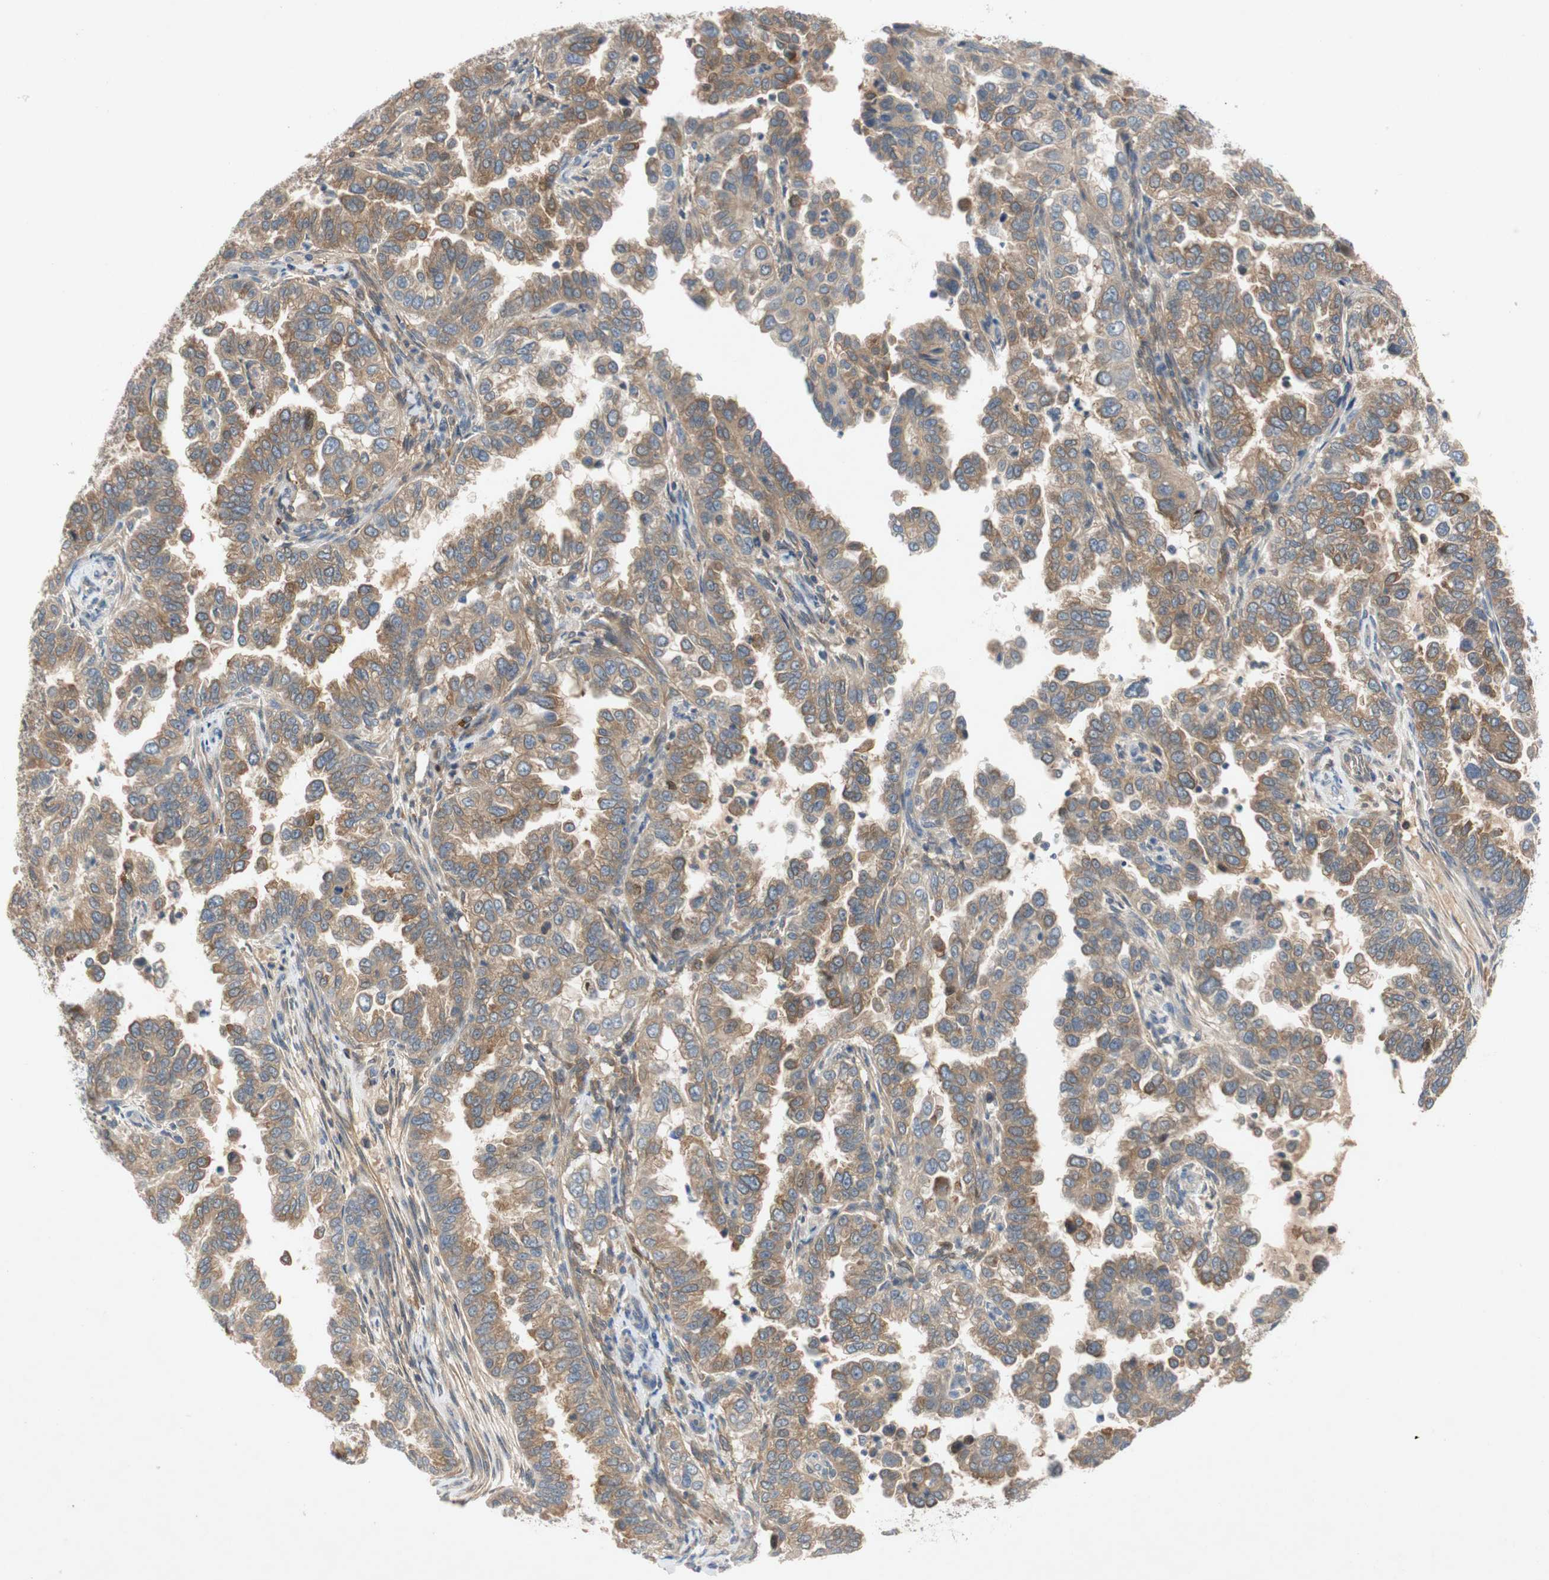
{"staining": {"intensity": "moderate", "quantity": "25%-75%", "location": "cytoplasmic/membranous"}, "tissue": "endometrial cancer", "cell_type": "Tumor cells", "image_type": "cancer", "snomed": [{"axis": "morphology", "description": "Adenocarcinoma, NOS"}, {"axis": "topography", "description": "Endometrium"}], "caption": "Endometrial adenocarcinoma stained for a protein (brown) exhibits moderate cytoplasmic/membranous positive staining in approximately 25%-75% of tumor cells.", "gene": "RELB", "patient": {"sex": "female", "age": 85}}